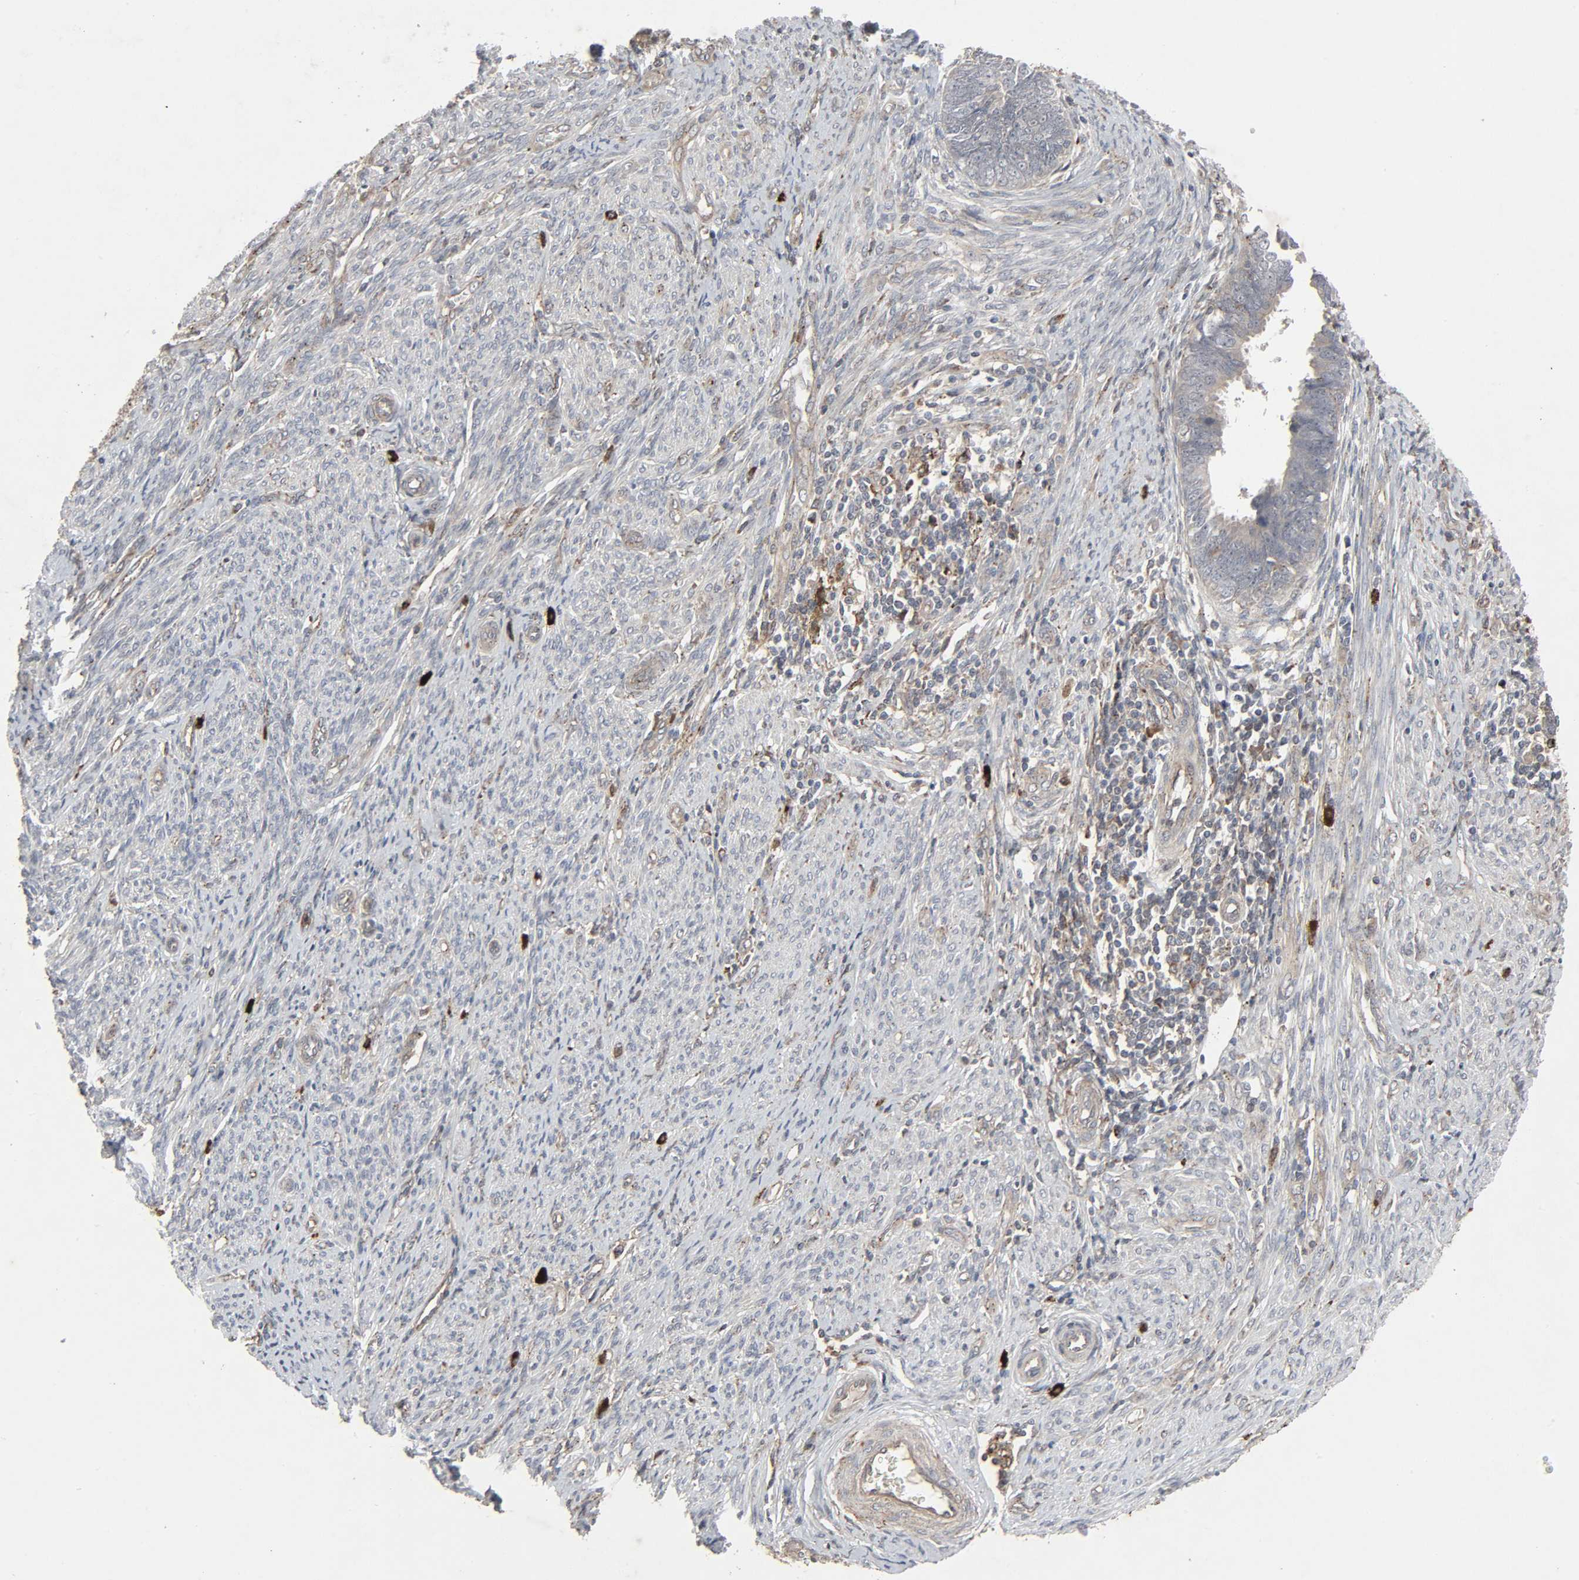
{"staining": {"intensity": "weak", "quantity": ">75%", "location": "cytoplasmic/membranous"}, "tissue": "endometrial cancer", "cell_type": "Tumor cells", "image_type": "cancer", "snomed": [{"axis": "morphology", "description": "Adenocarcinoma, NOS"}, {"axis": "topography", "description": "Endometrium"}], "caption": "Immunohistochemical staining of human endometrial adenocarcinoma exhibits low levels of weak cytoplasmic/membranous protein positivity in about >75% of tumor cells. (IHC, brightfield microscopy, high magnification).", "gene": "ADCY4", "patient": {"sex": "female", "age": 75}}